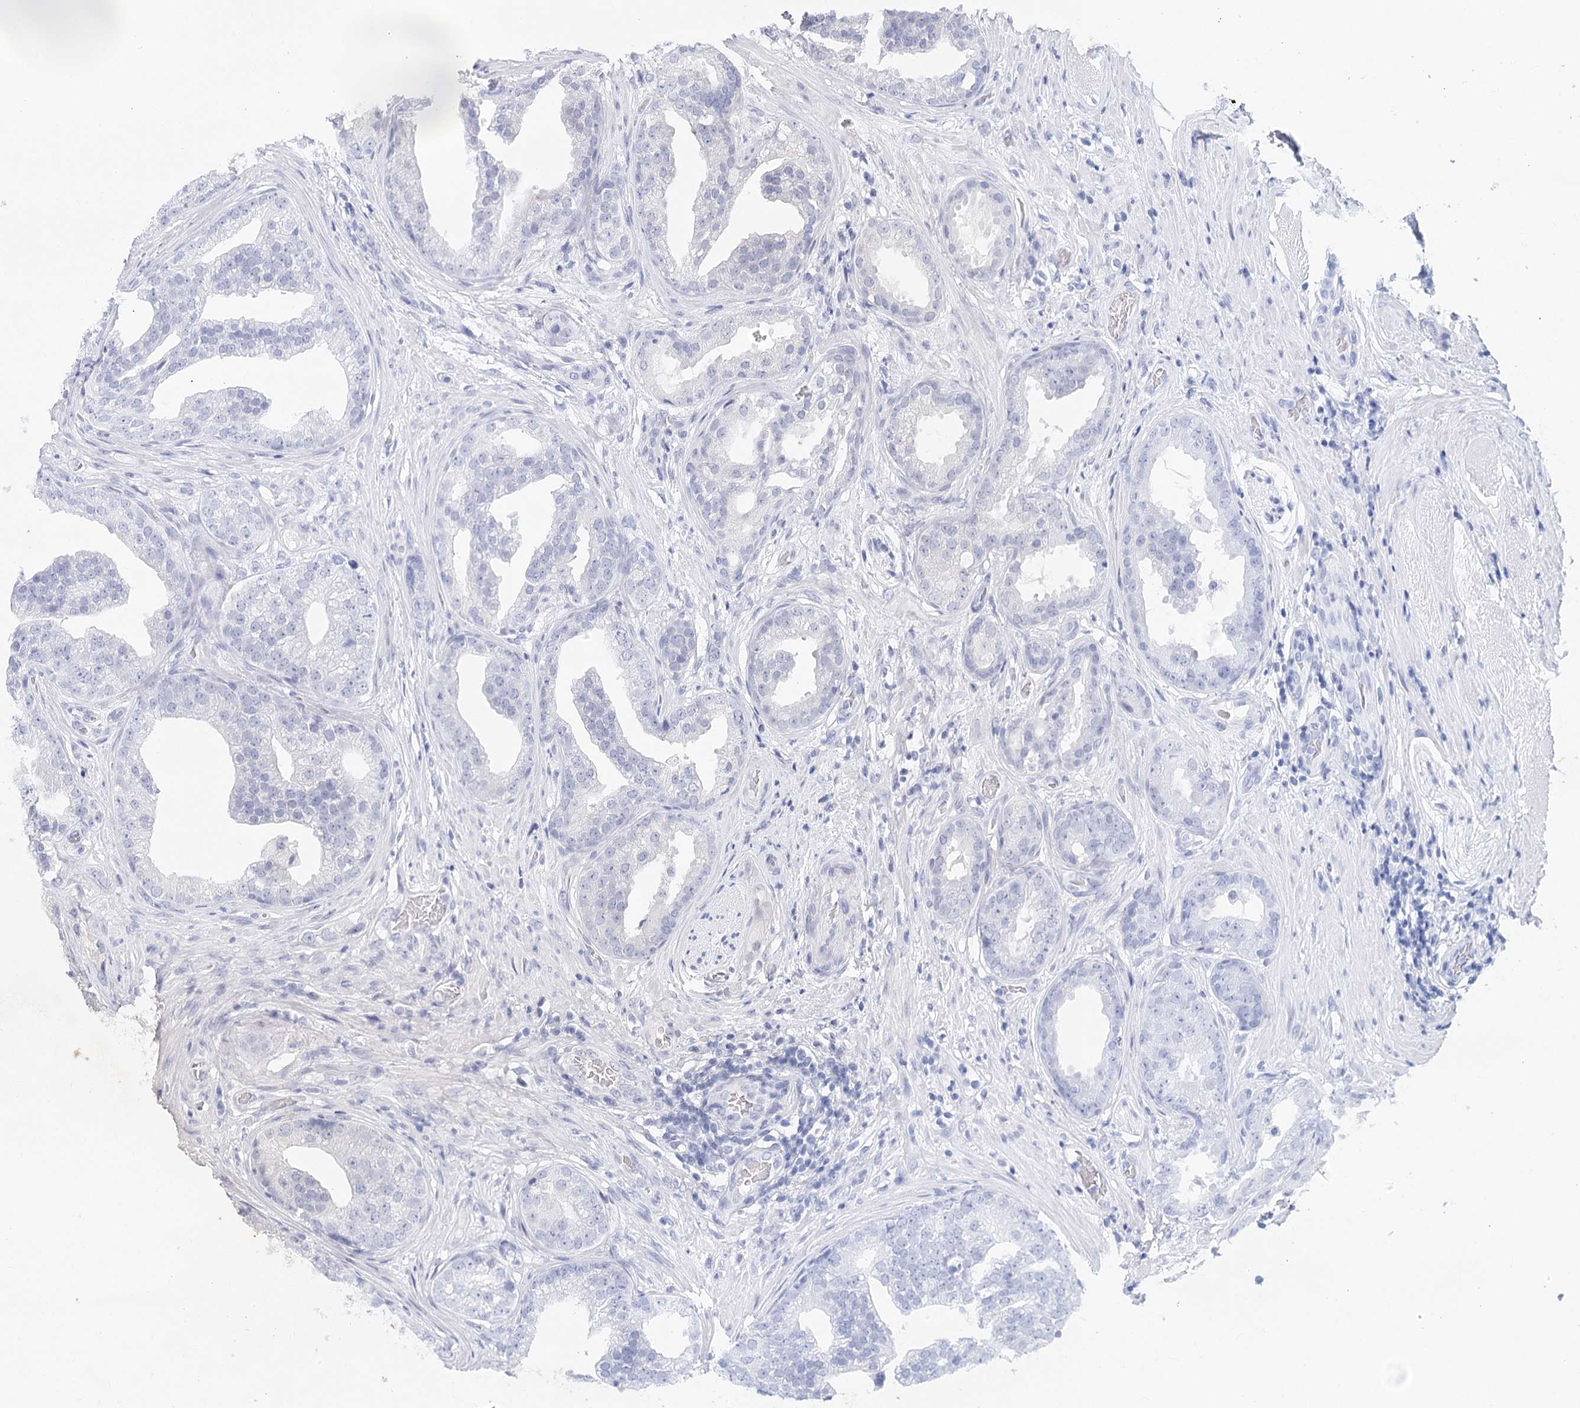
{"staining": {"intensity": "negative", "quantity": "none", "location": "none"}, "tissue": "prostate cancer", "cell_type": "Tumor cells", "image_type": "cancer", "snomed": [{"axis": "morphology", "description": "Adenocarcinoma, Low grade"}, {"axis": "topography", "description": "Prostate"}], "caption": "This histopathology image is of prostate adenocarcinoma (low-grade) stained with immunohistochemistry to label a protein in brown with the nuclei are counter-stained blue. There is no expression in tumor cells. The staining was performed using DAB (3,3'-diaminobenzidine) to visualize the protein expression in brown, while the nuclei were stained in blue with hematoxylin (Magnification: 20x).", "gene": "TMEM218", "patient": {"sex": "male", "age": 71}}